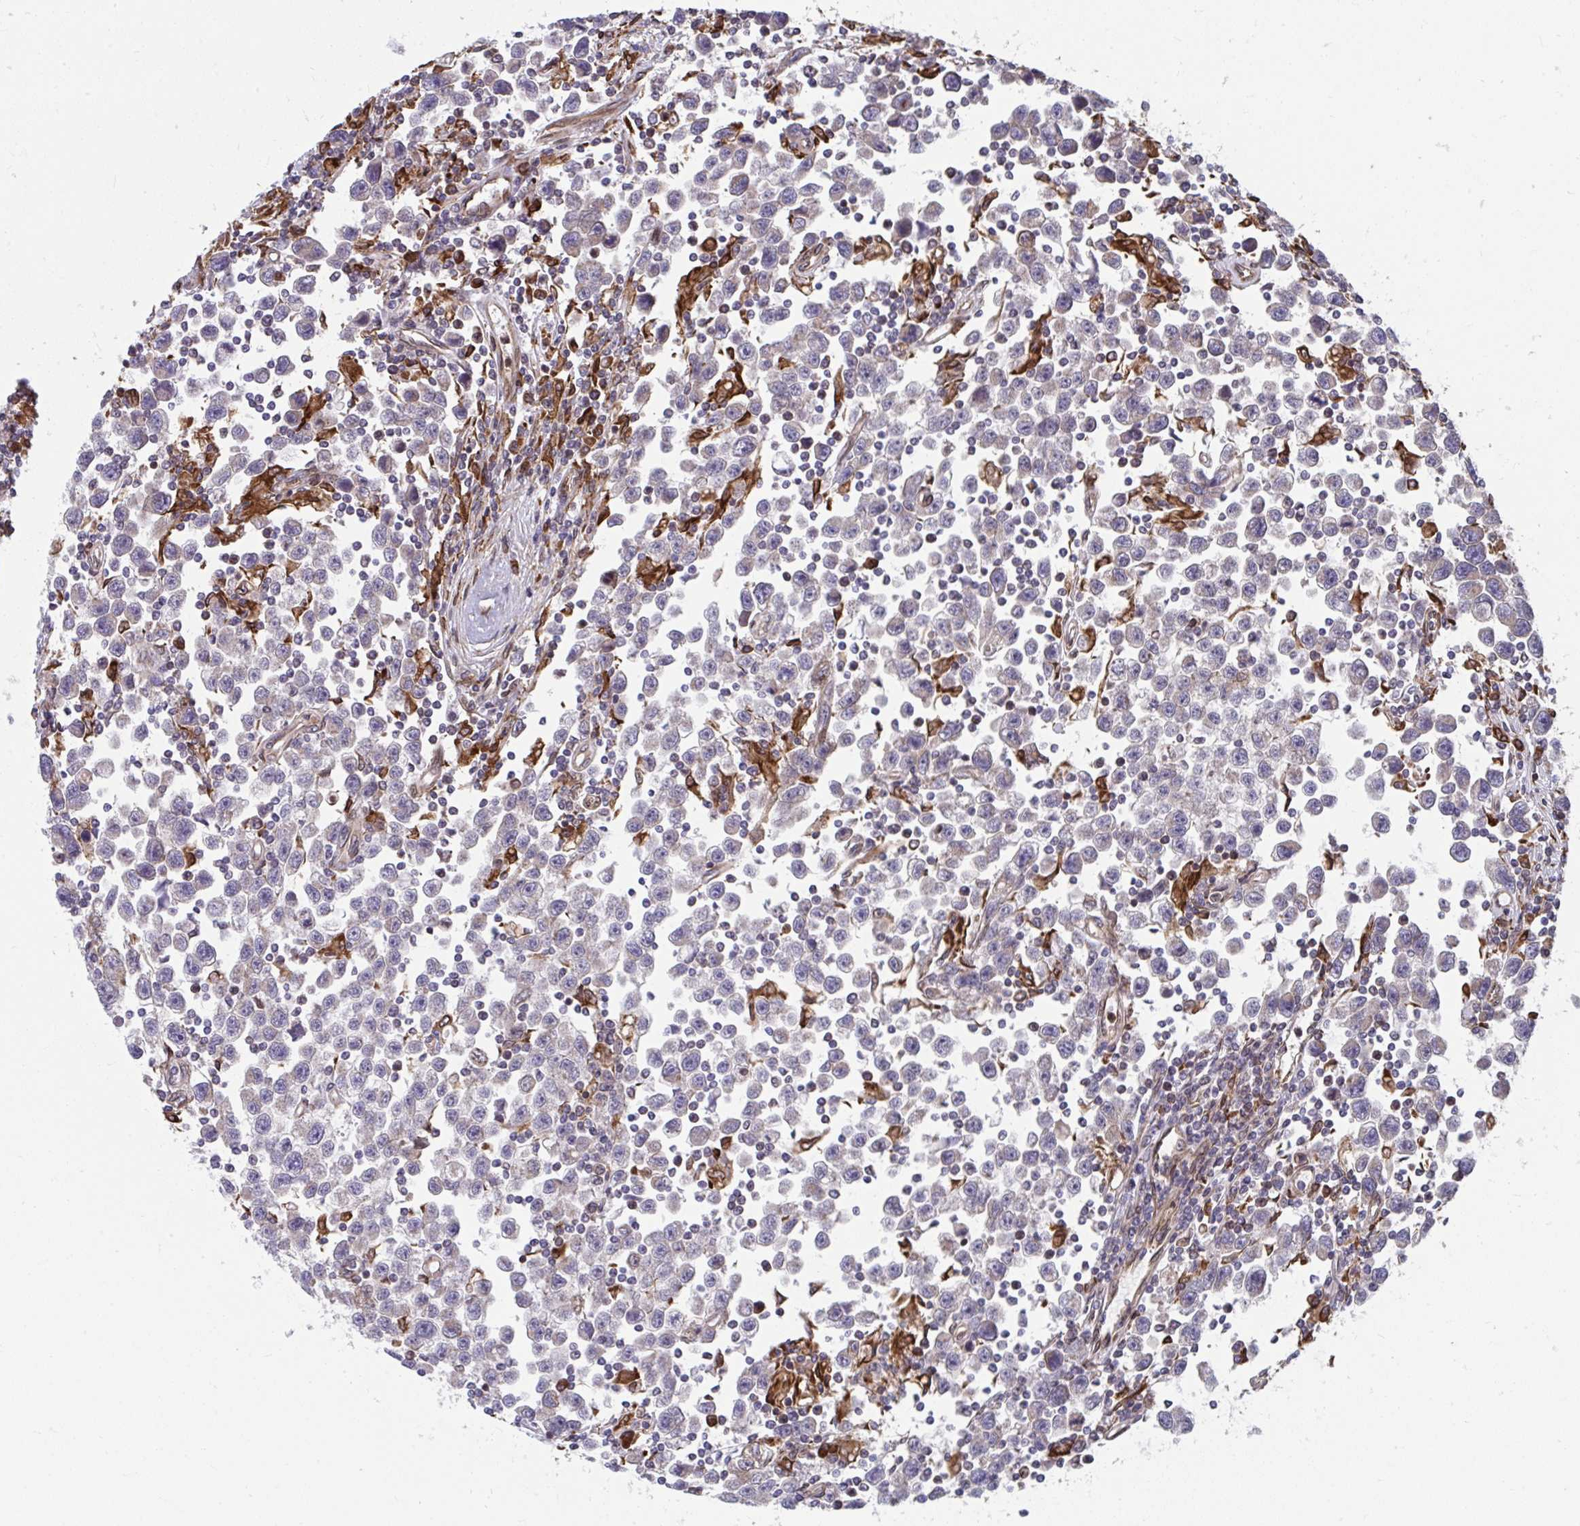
{"staining": {"intensity": "negative", "quantity": "none", "location": "none"}, "tissue": "testis cancer", "cell_type": "Tumor cells", "image_type": "cancer", "snomed": [{"axis": "morphology", "description": "Seminoma, NOS"}, {"axis": "topography", "description": "Testis"}], "caption": "This image is of seminoma (testis) stained with immunohistochemistry (IHC) to label a protein in brown with the nuclei are counter-stained blue. There is no positivity in tumor cells. Brightfield microscopy of IHC stained with DAB (brown) and hematoxylin (blue), captured at high magnification.", "gene": "STIM2", "patient": {"sex": "male", "age": 31}}